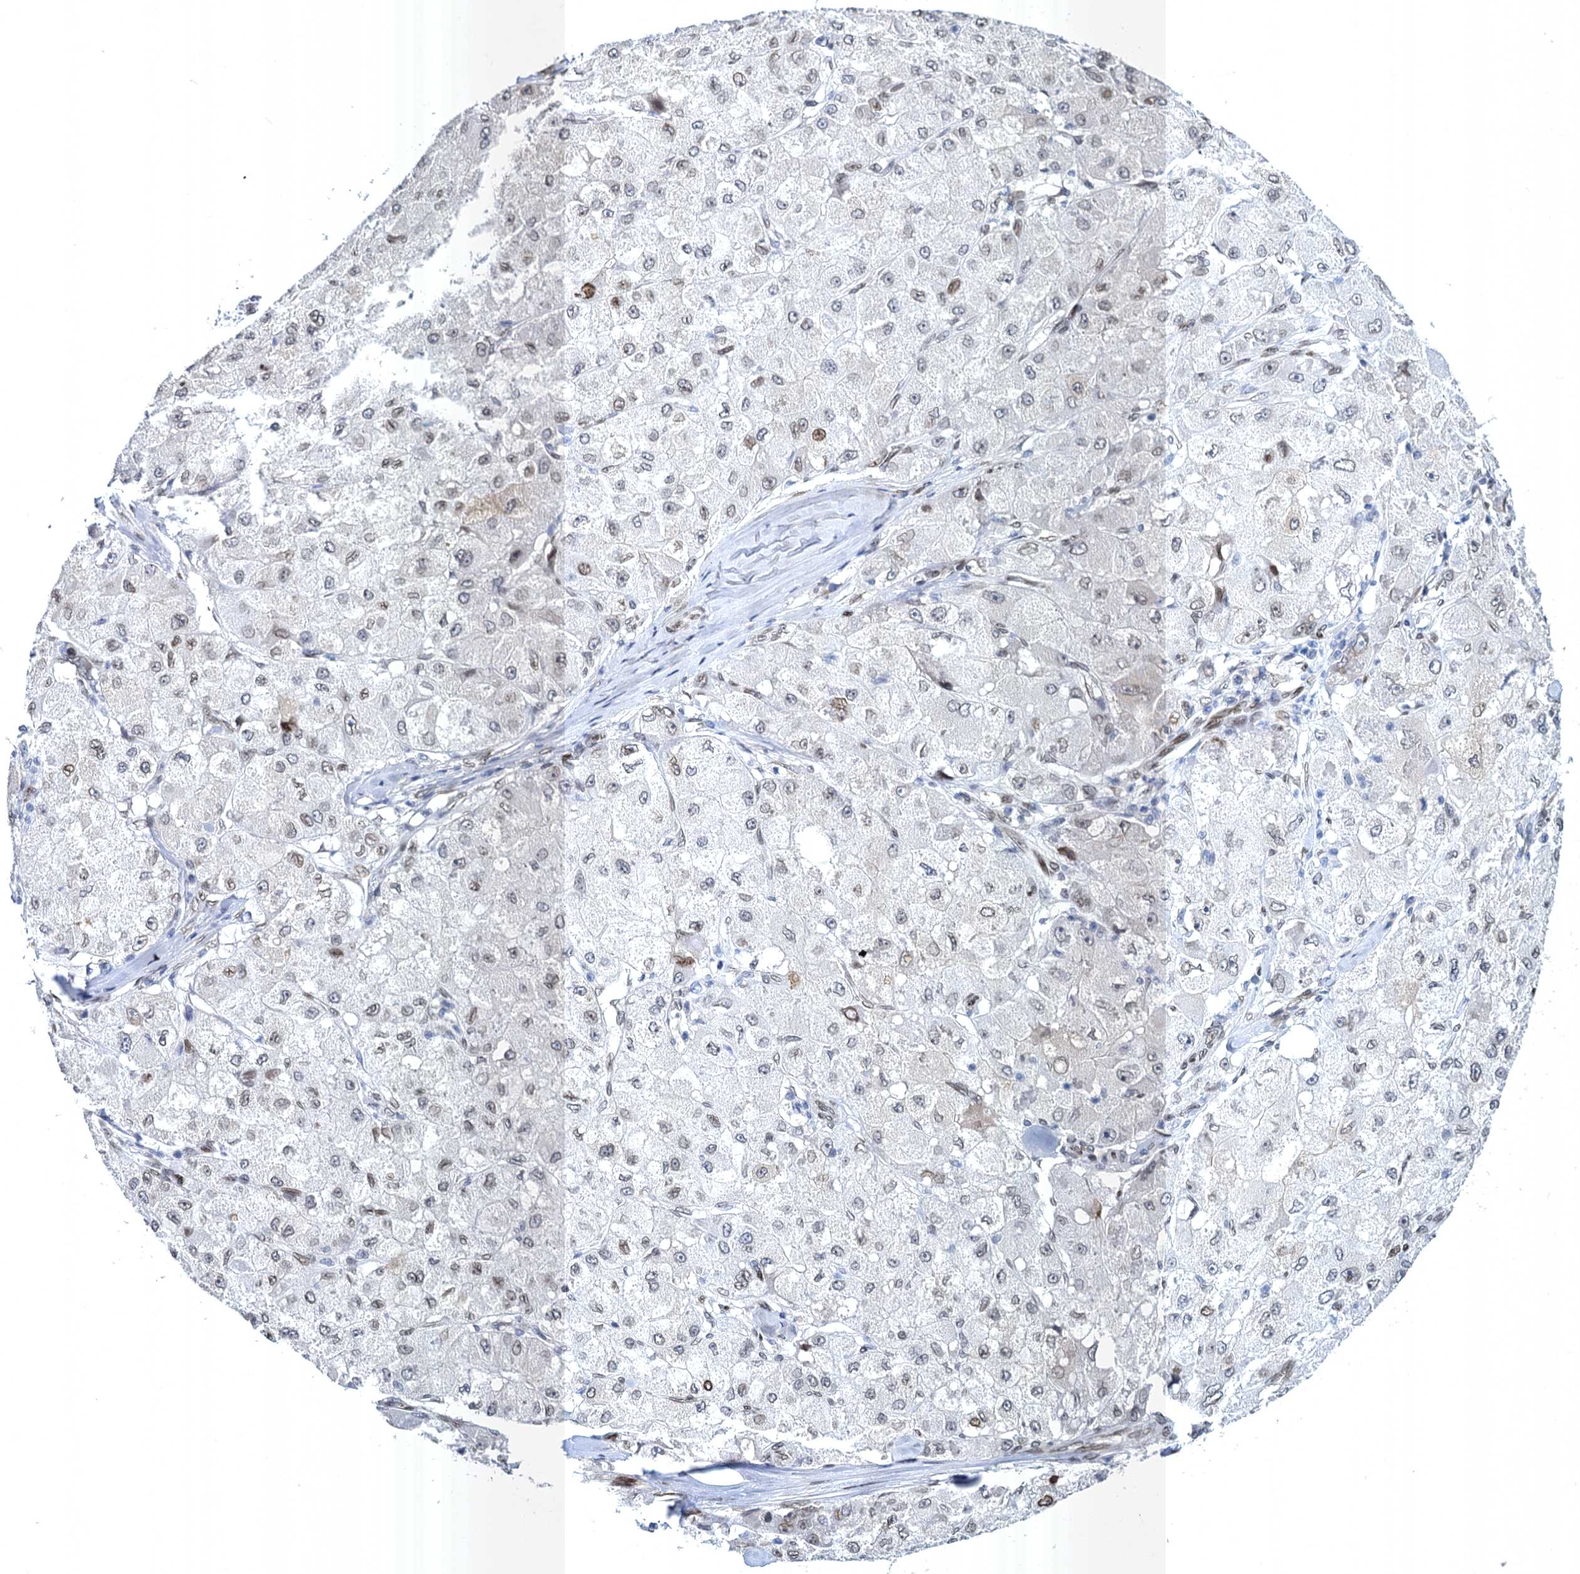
{"staining": {"intensity": "weak", "quantity": "<25%", "location": "cytoplasmic/membranous,nuclear"}, "tissue": "liver cancer", "cell_type": "Tumor cells", "image_type": "cancer", "snomed": [{"axis": "morphology", "description": "Carcinoma, Hepatocellular, NOS"}, {"axis": "topography", "description": "Liver"}], "caption": "High magnification brightfield microscopy of hepatocellular carcinoma (liver) stained with DAB (3,3'-diaminobenzidine) (brown) and counterstained with hematoxylin (blue): tumor cells show no significant expression.", "gene": "PRSS35", "patient": {"sex": "male", "age": 80}}